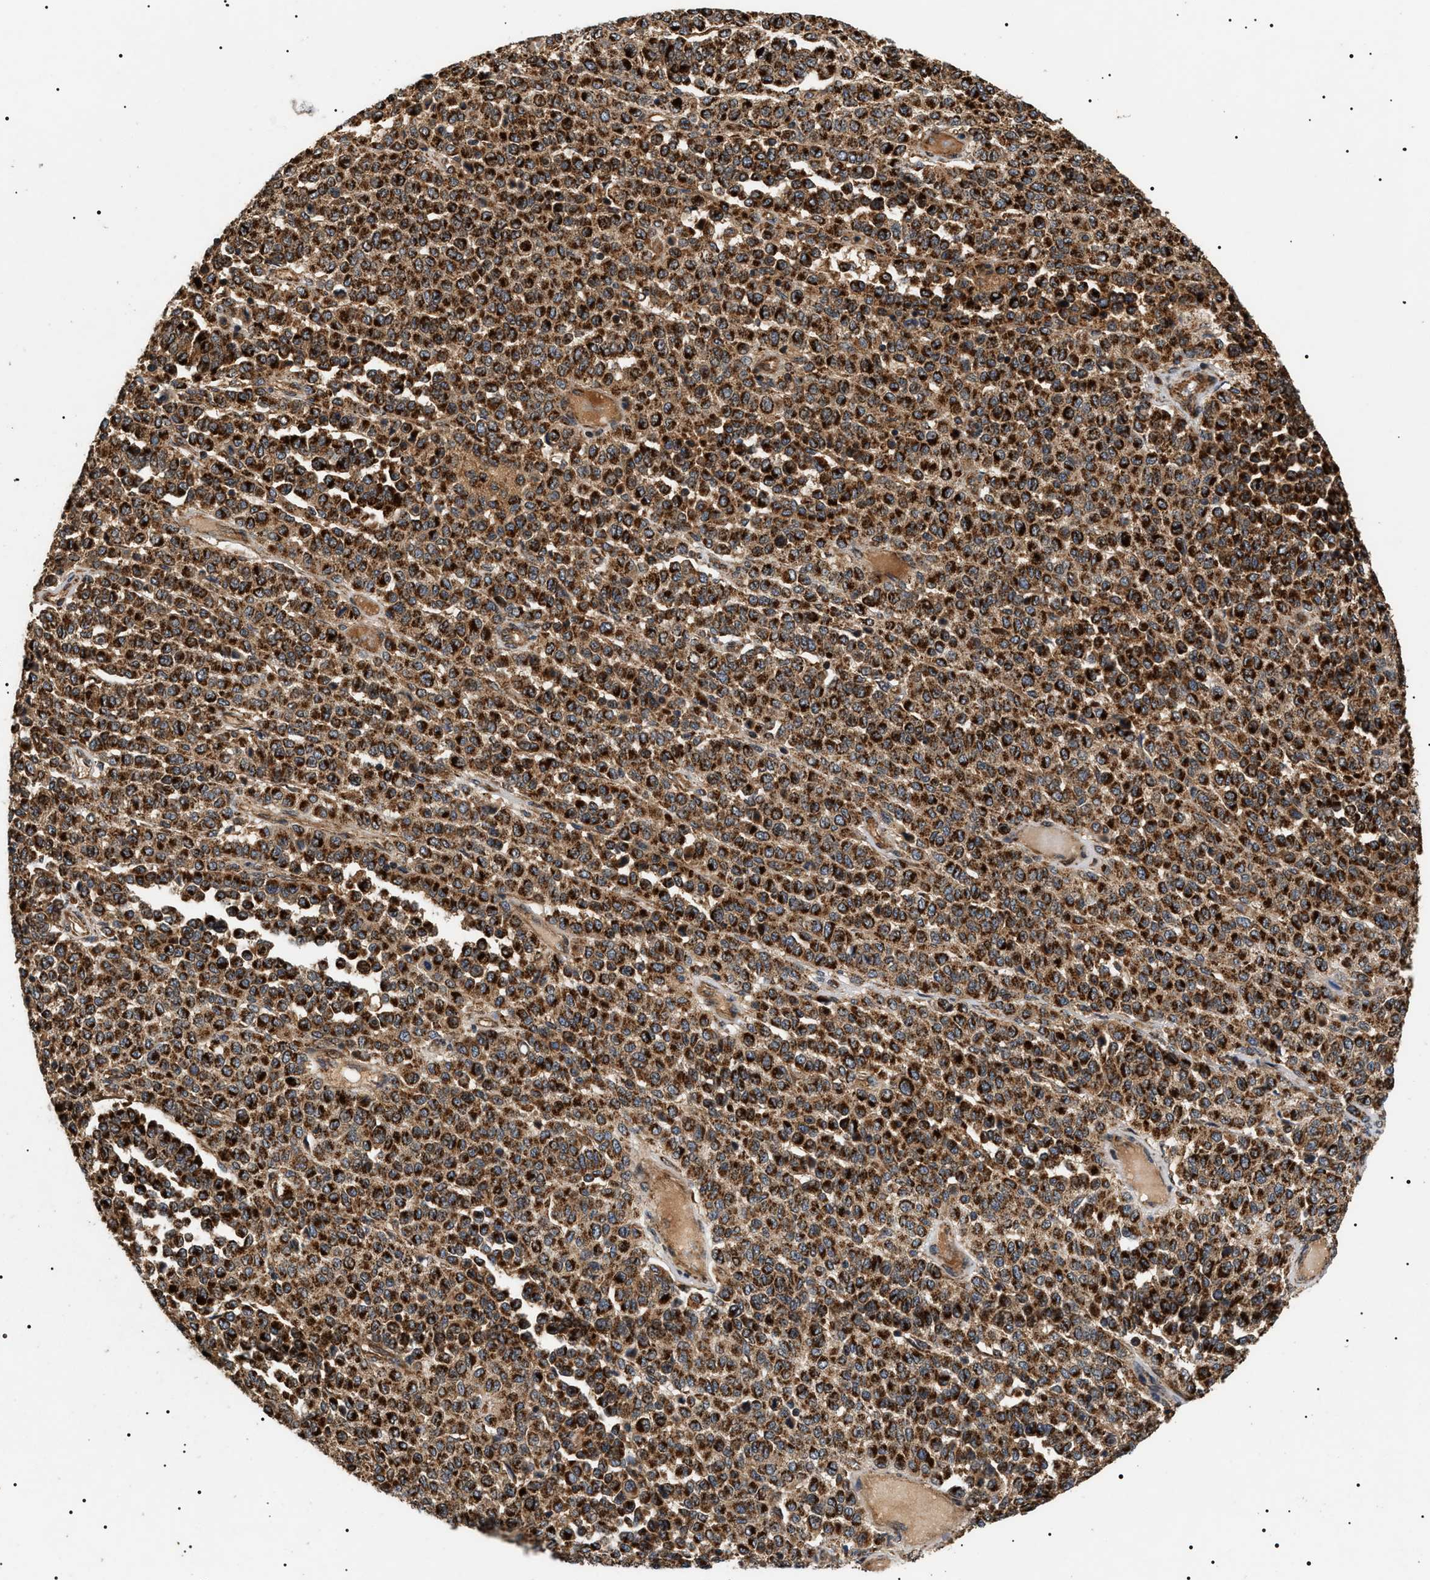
{"staining": {"intensity": "strong", "quantity": ">75%", "location": "cytoplasmic/membranous"}, "tissue": "melanoma", "cell_type": "Tumor cells", "image_type": "cancer", "snomed": [{"axis": "morphology", "description": "Malignant melanoma, Metastatic site"}, {"axis": "topography", "description": "Pancreas"}], "caption": "Protein analysis of melanoma tissue demonstrates strong cytoplasmic/membranous expression in about >75% of tumor cells.", "gene": "ZBTB26", "patient": {"sex": "female", "age": 30}}